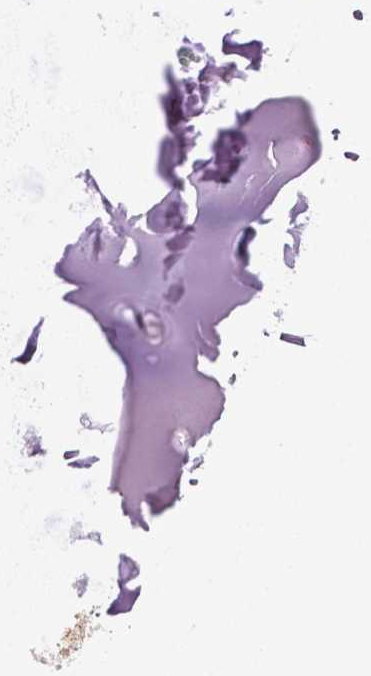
{"staining": {"intensity": "negative", "quantity": "none", "location": "none"}, "tissue": "soft tissue", "cell_type": "Chondrocytes", "image_type": "normal", "snomed": [{"axis": "morphology", "description": "Normal tissue, NOS"}, {"axis": "morphology", "description": "Squamous cell carcinoma, NOS"}, {"axis": "topography", "description": "Cartilage tissue"}, {"axis": "topography", "description": "Head-Neck"}], "caption": "High power microscopy image of an immunohistochemistry micrograph of normal soft tissue, revealing no significant staining in chondrocytes.", "gene": "NECAB1", "patient": {"sex": "male", "age": 57}}